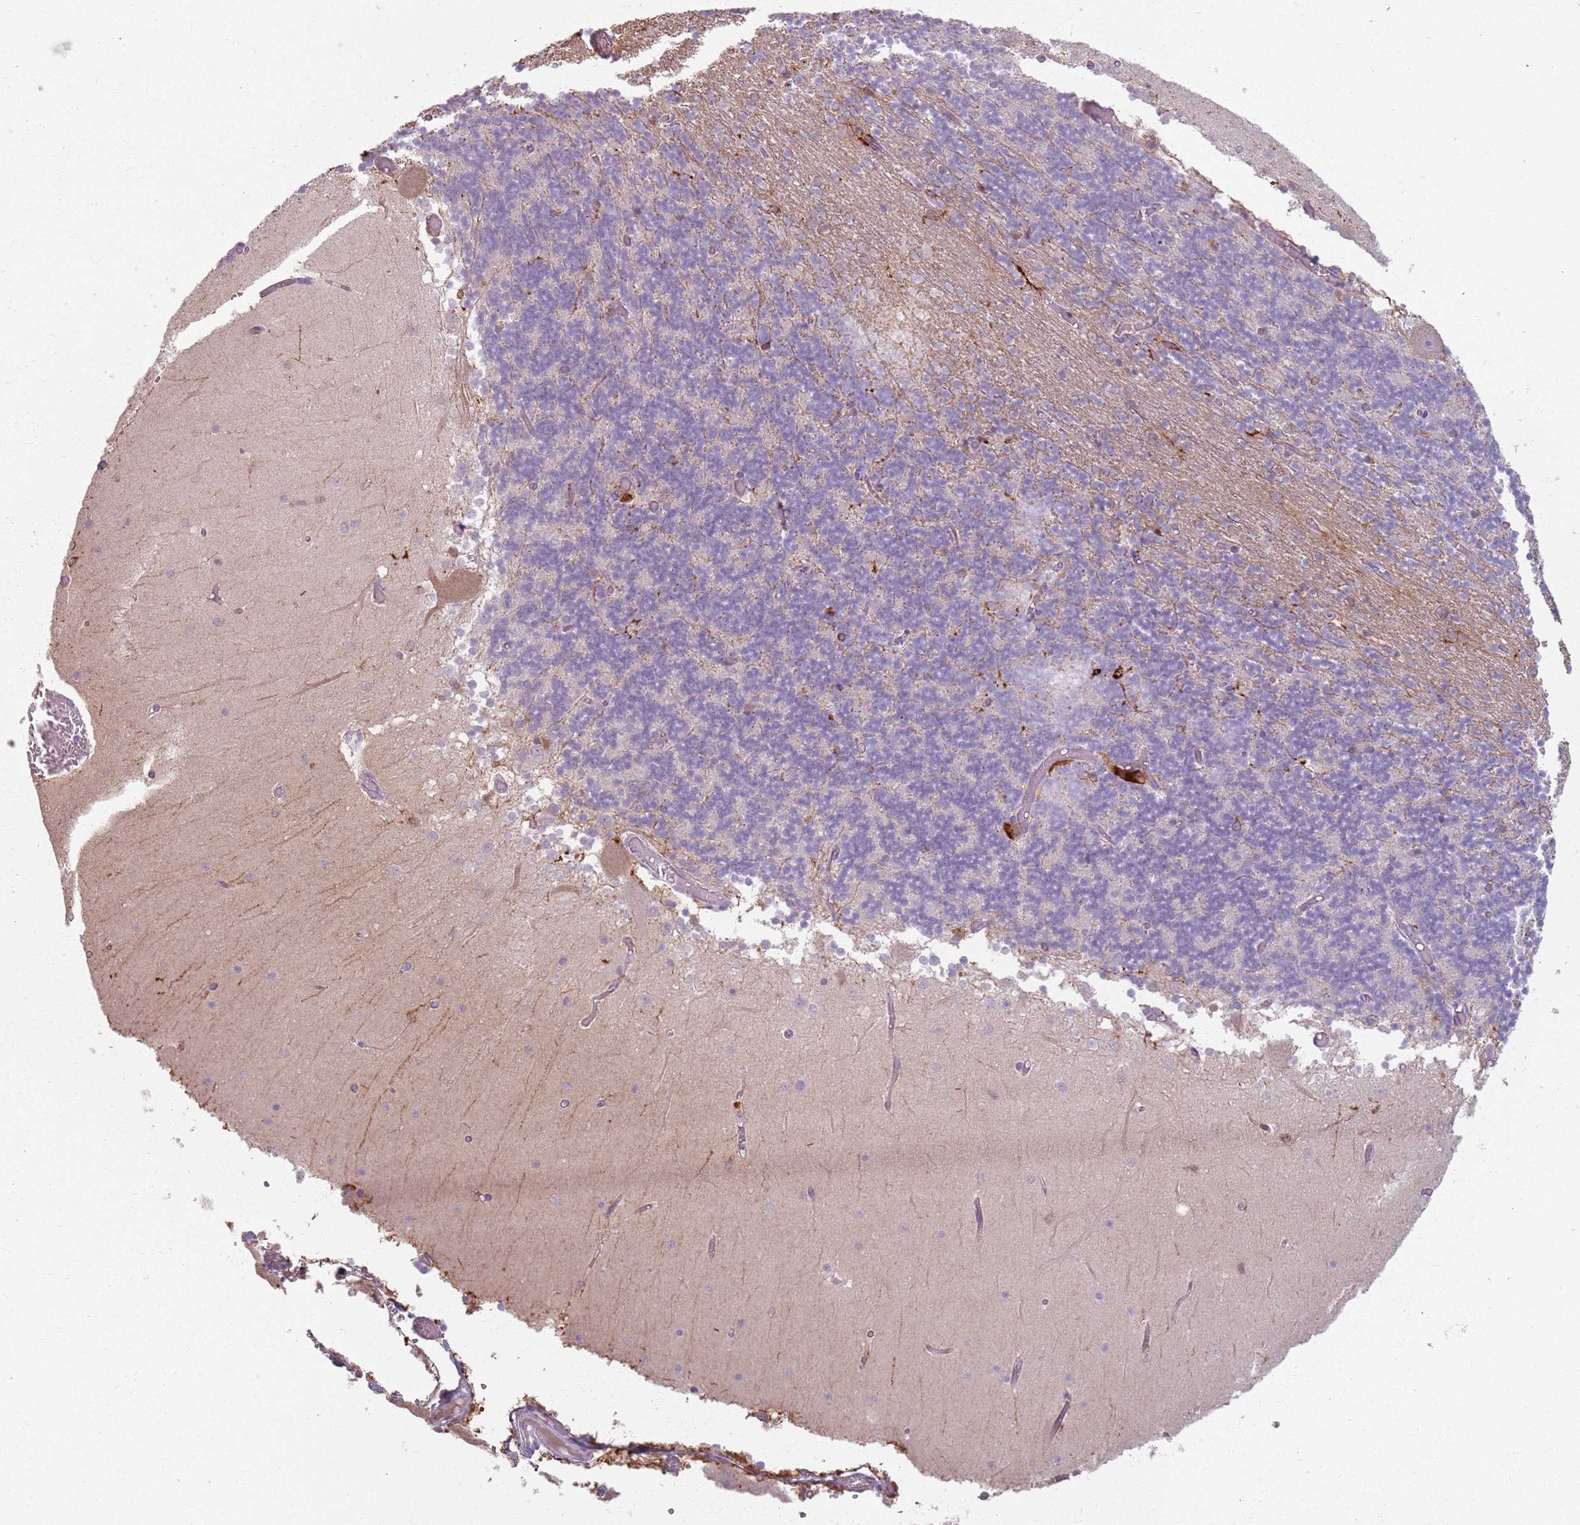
{"staining": {"intensity": "negative", "quantity": "none", "location": "none"}, "tissue": "cerebellum", "cell_type": "Cells in granular layer", "image_type": "normal", "snomed": [{"axis": "morphology", "description": "Normal tissue, NOS"}, {"axis": "topography", "description": "Cerebellum"}], "caption": "Image shows no protein positivity in cells in granular layer of benign cerebellum.", "gene": "GDPGP1", "patient": {"sex": "female", "age": 28}}